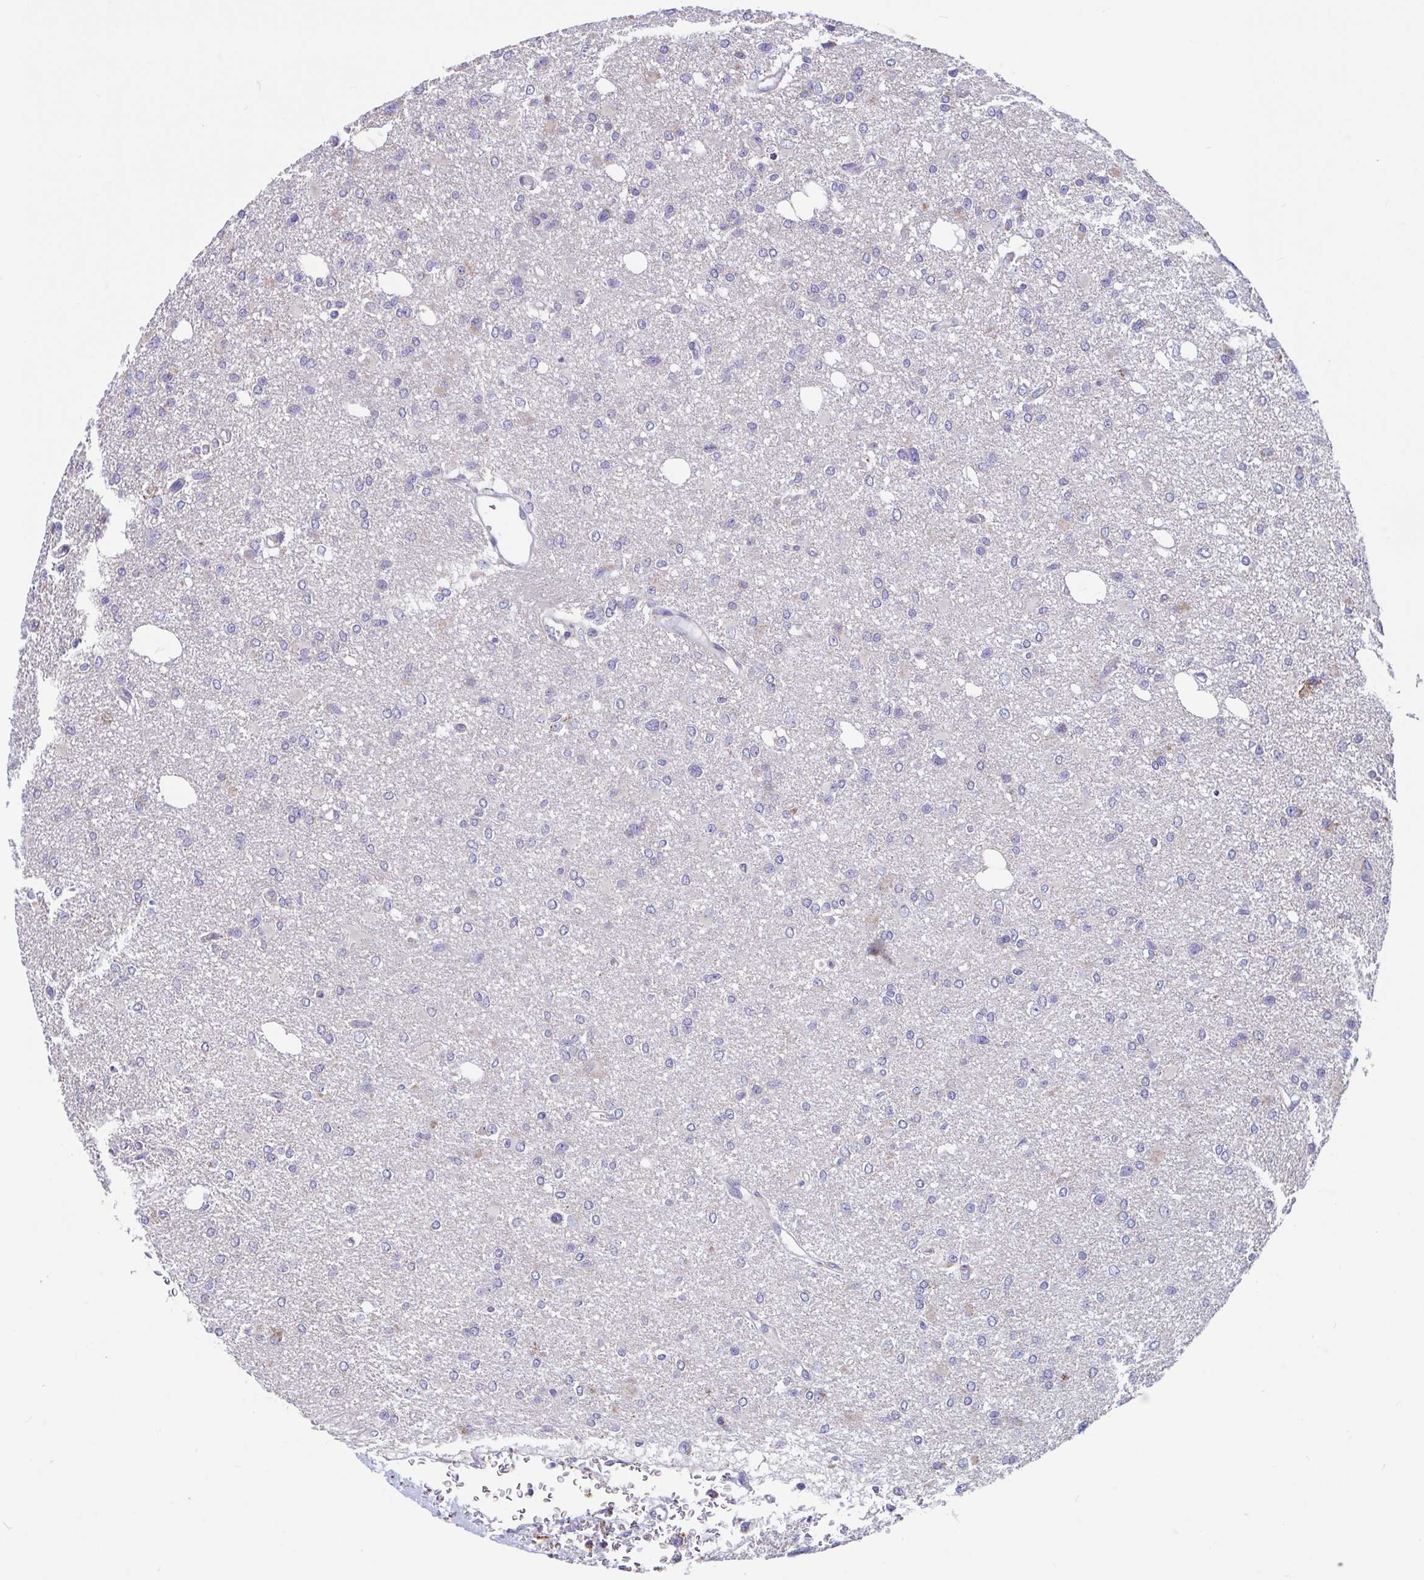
{"staining": {"intensity": "negative", "quantity": "none", "location": "none"}, "tissue": "glioma", "cell_type": "Tumor cells", "image_type": "cancer", "snomed": [{"axis": "morphology", "description": "Glioma, malignant, Low grade"}, {"axis": "topography", "description": "Brain"}], "caption": "The photomicrograph demonstrates no staining of tumor cells in glioma.", "gene": "OR13A1", "patient": {"sex": "male", "age": 26}}